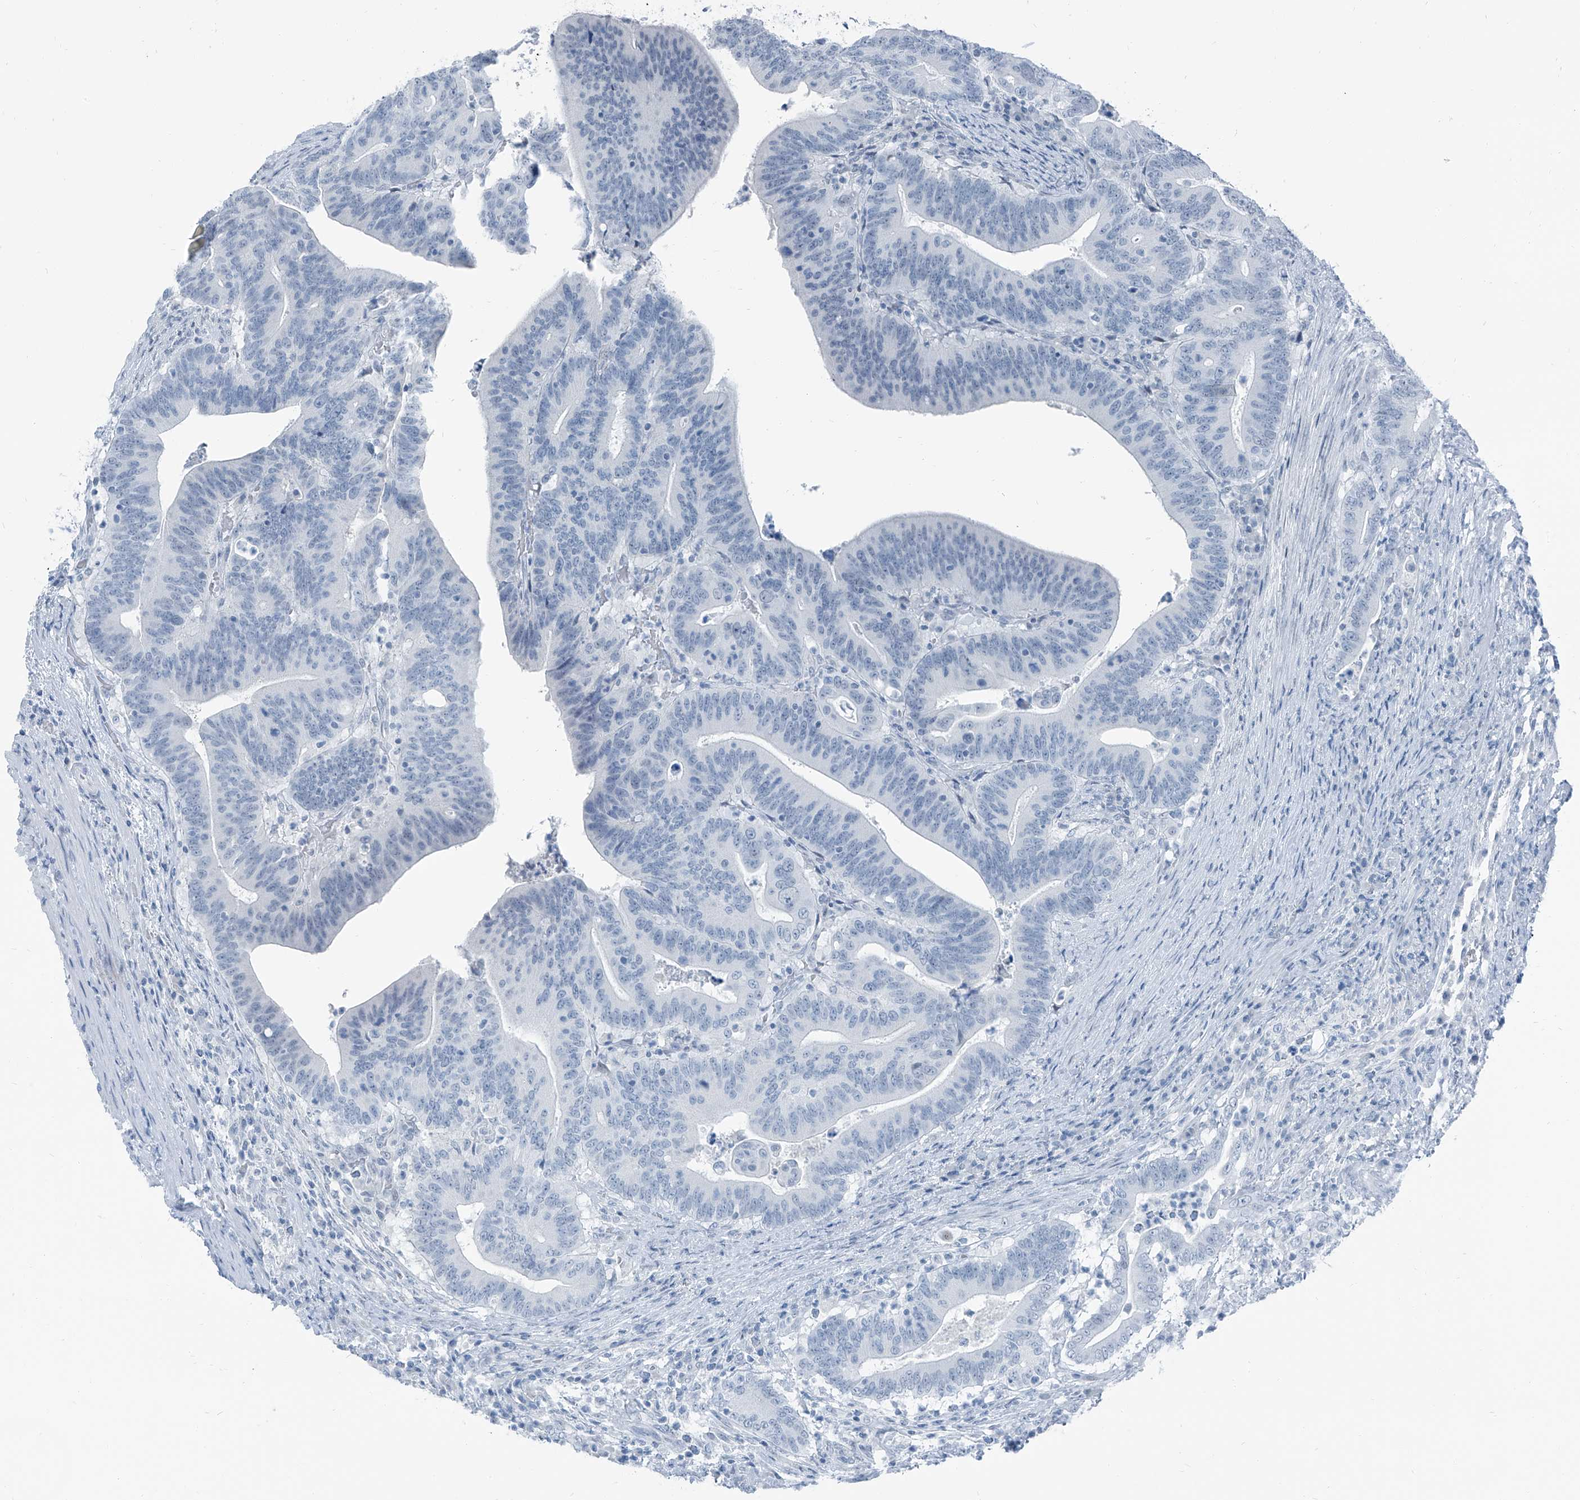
{"staining": {"intensity": "negative", "quantity": "none", "location": "none"}, "tissue": "colorectal cancer", "cell_type": "Tumor cells", "image_type": "cancer", "snomed": [{"axis": "morphology", "description": "Adenocarcinoma, NOS"}, {"axis": "topography", "description": "Colon"}], "caption": "Colorectal adenocarcinoma was stained to show a protein in brown. There is no significant staining in tumor cells.", "gene": "RGN", "patient": {"sex": "female", "age": 66}}